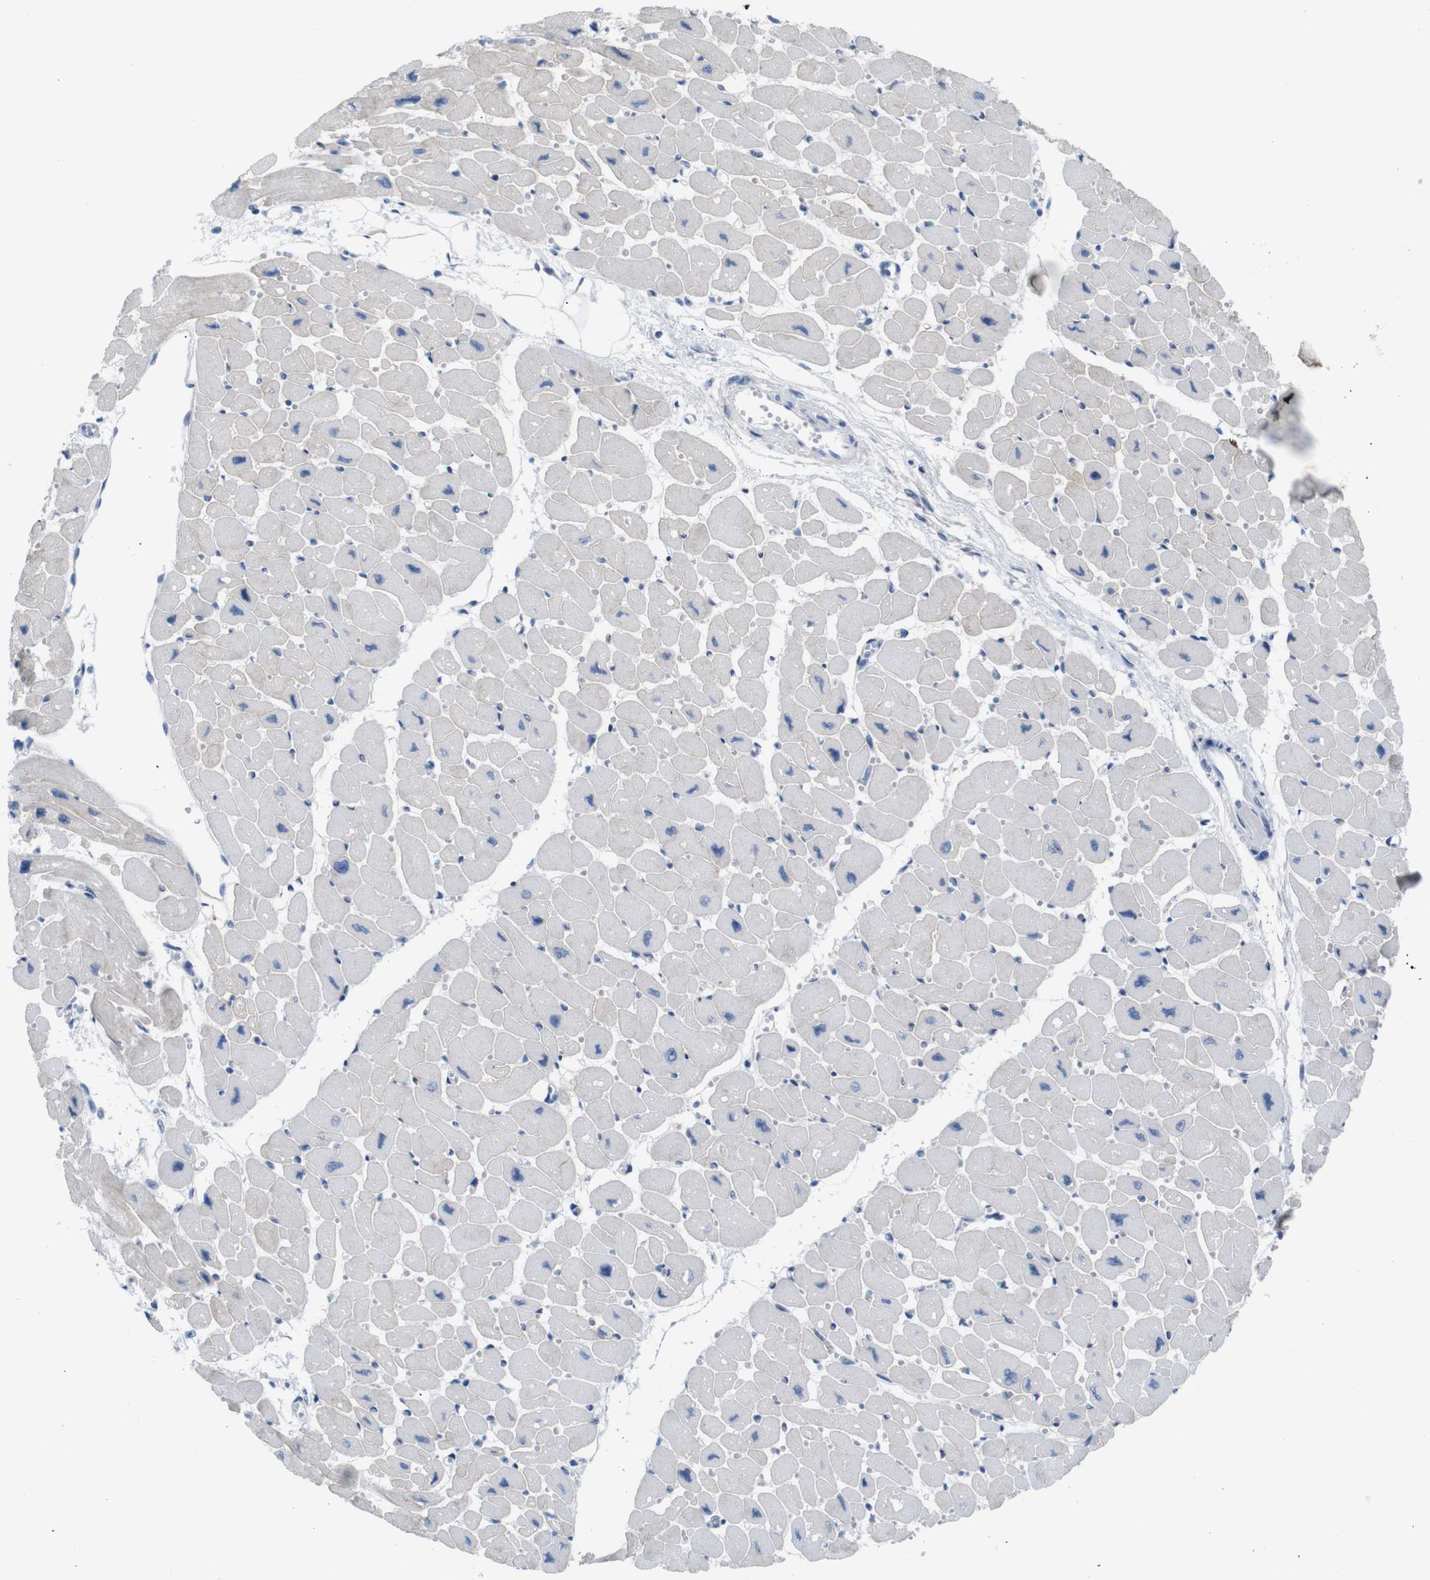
{"staining": {"intensity": "negative", "quantity": "none", "location": "none"}, "tissue": "heart muscle", "cell_type": "Cardiomyocytes", "image_type": "normal", "snomed": [{"axis": "morphology", "description": "Normal tissue, NOS"}, {"axis": "topography", "description": "Heart"}], "caption": "This is an IHC micrograph of normal heart muscle. There is no positivity in cardiomyocytes.", "gene": "ANK3", "patient": {"sex": "female", "age": 54}}